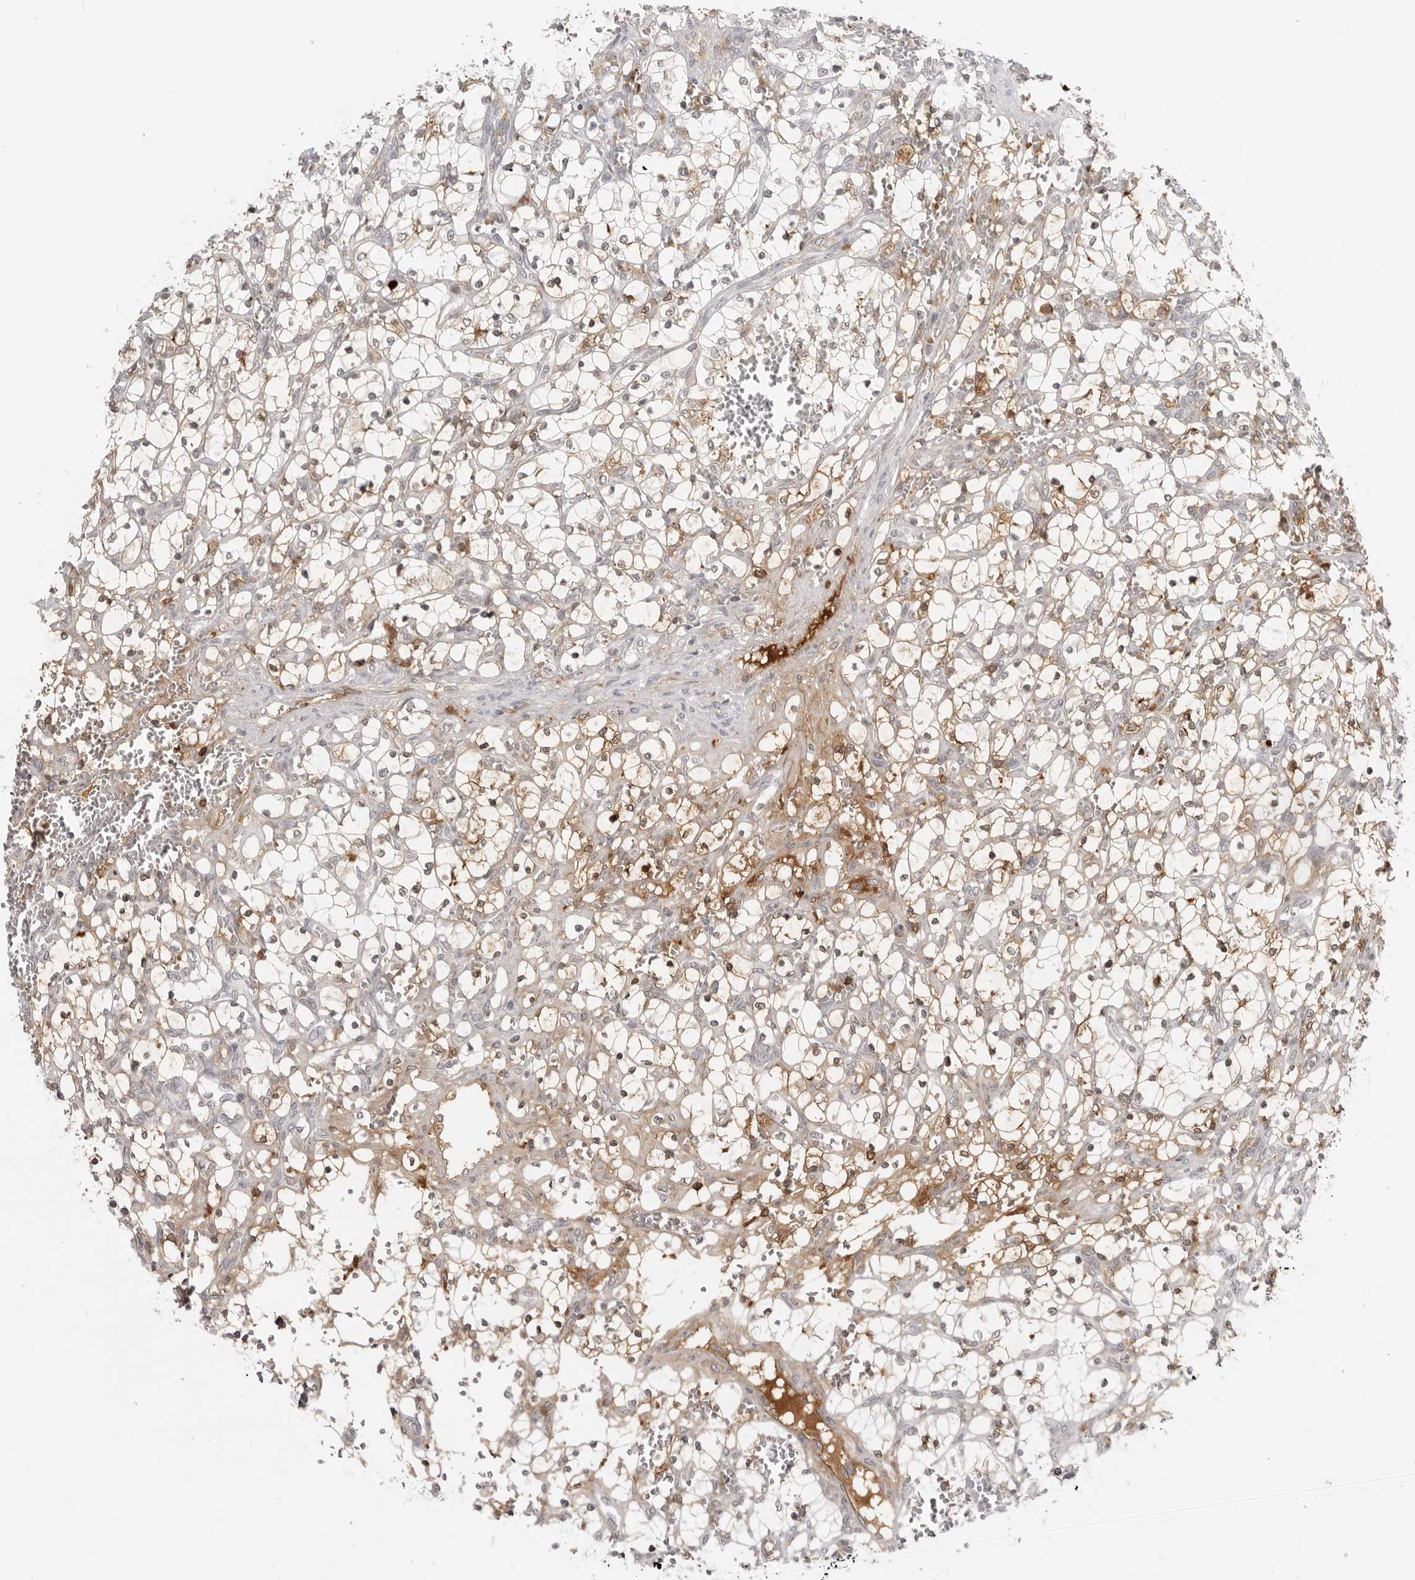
{"staining": {"intensity": "moderate", "quantity": "<25%", "location": "cytoplasmic/membranous"}, "tissue": "renal cancer", "cell_type": "Tumor cells", "image_type": "cancer", "snomed": [{"axis": "morphology", "description": "Adenocarcinoma, NOS"}, {"axis": "topography", "description": "Kidney"}], "caption": "Immunohistochemical staining of renal cancer (adenocarcinoma) demonstrates moderate cytoplasmic/membranous protein expression in about <25% of tumor cells.", "gene": "SERPINF2", "patient": {"sex": "female", "age": 69}}